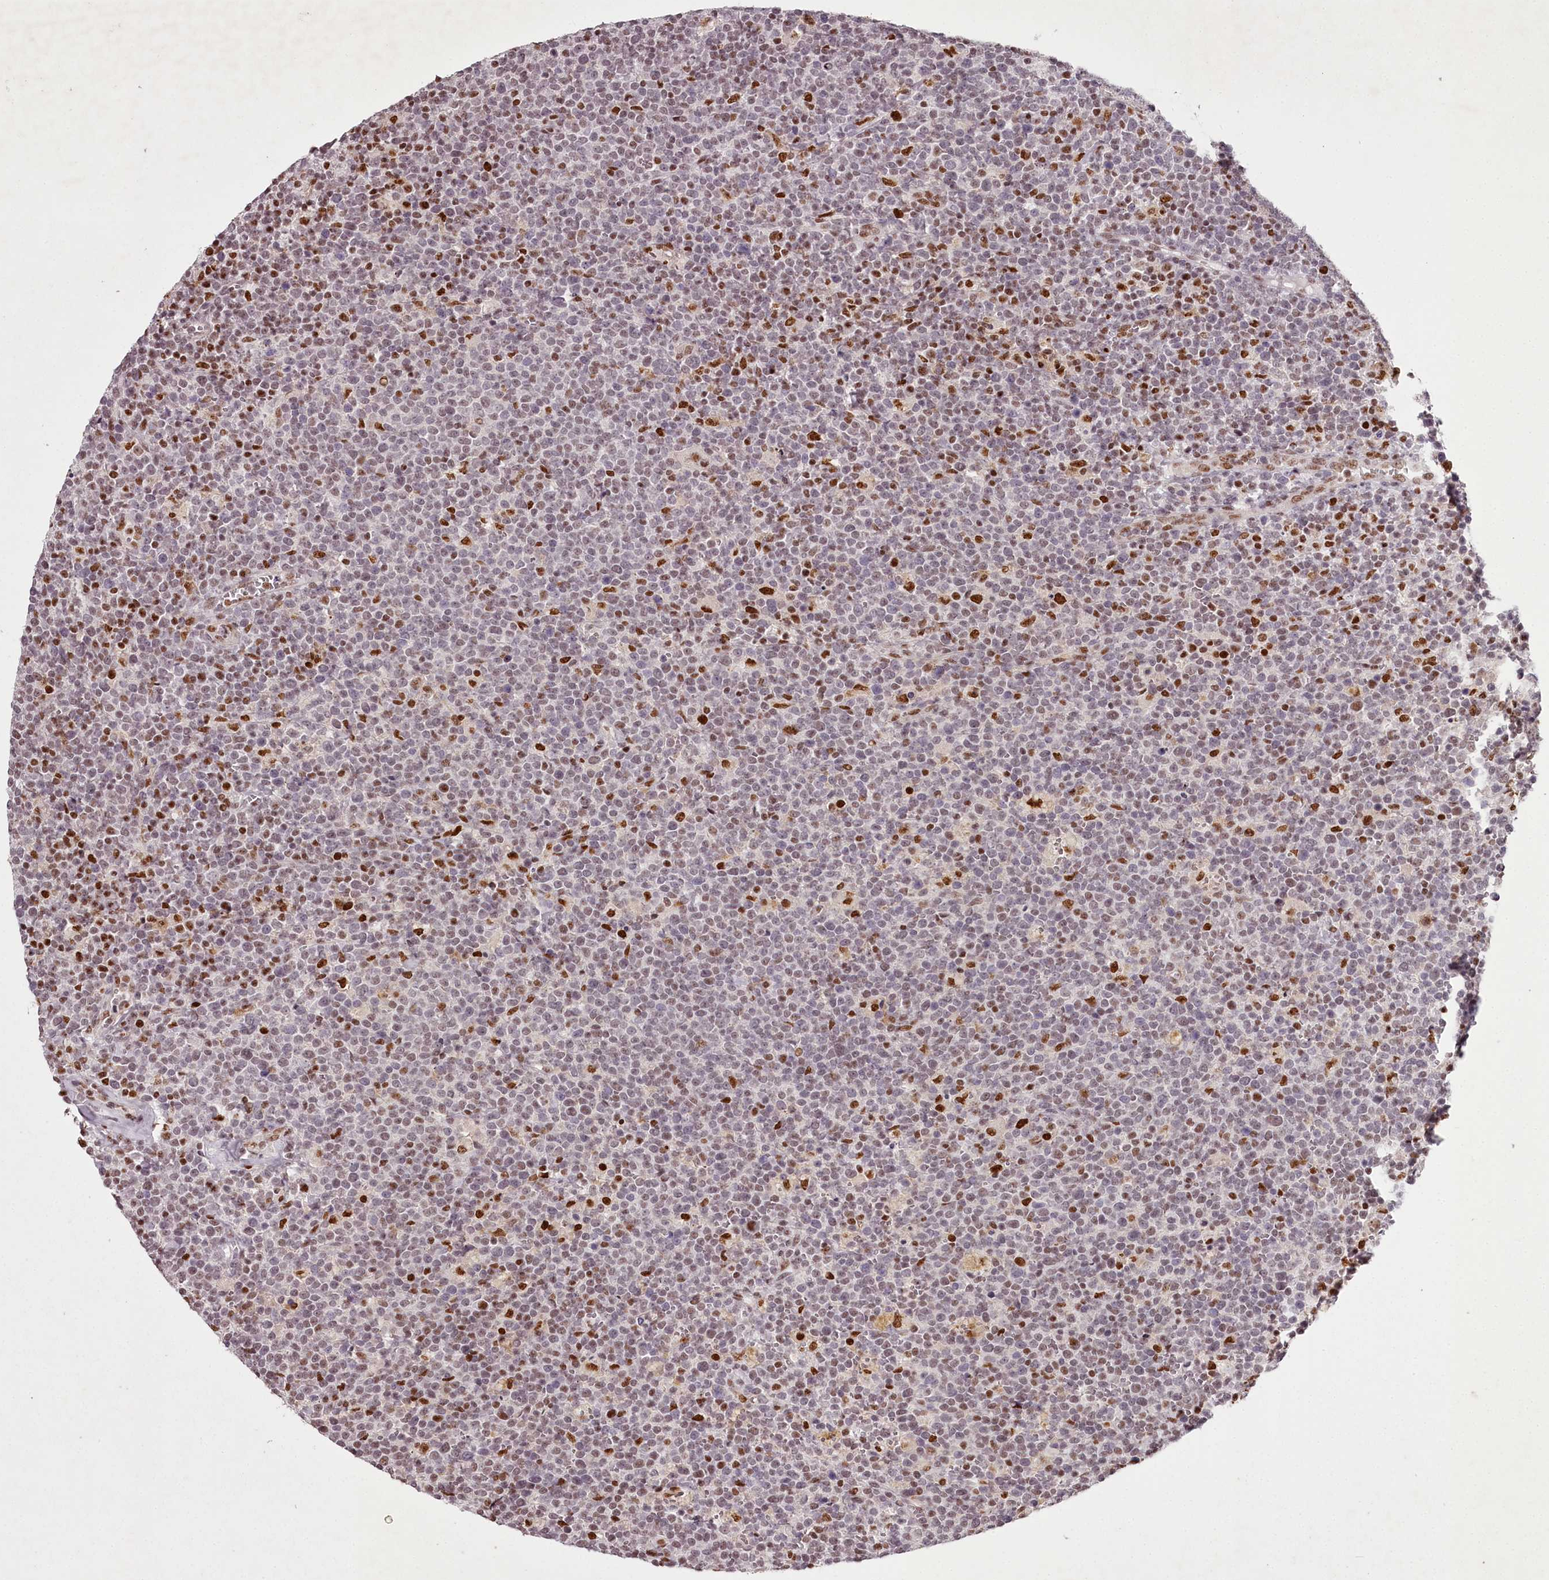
{"staining": {"intensity": "strong", "quantity": "<25%", "location": "nuclear"}, "tissue": "lymphoma", "cell_type": "Tumor cells", "image_type": "cancer", "snomed": [{"axis": "morphology", "description": "Malignant lymphoma, non-Hodgkin's type, High grade"}, {"axis": "topography", "description": "Lymph node"}], "caption": "Strong nuclear positivity for a protein is appreciated in about <25% of tumor cells of lymphoma using immunohistochemistry (IHC).", "gene": "PSPC1", "patient": {"sex": "male", "age": 61}}